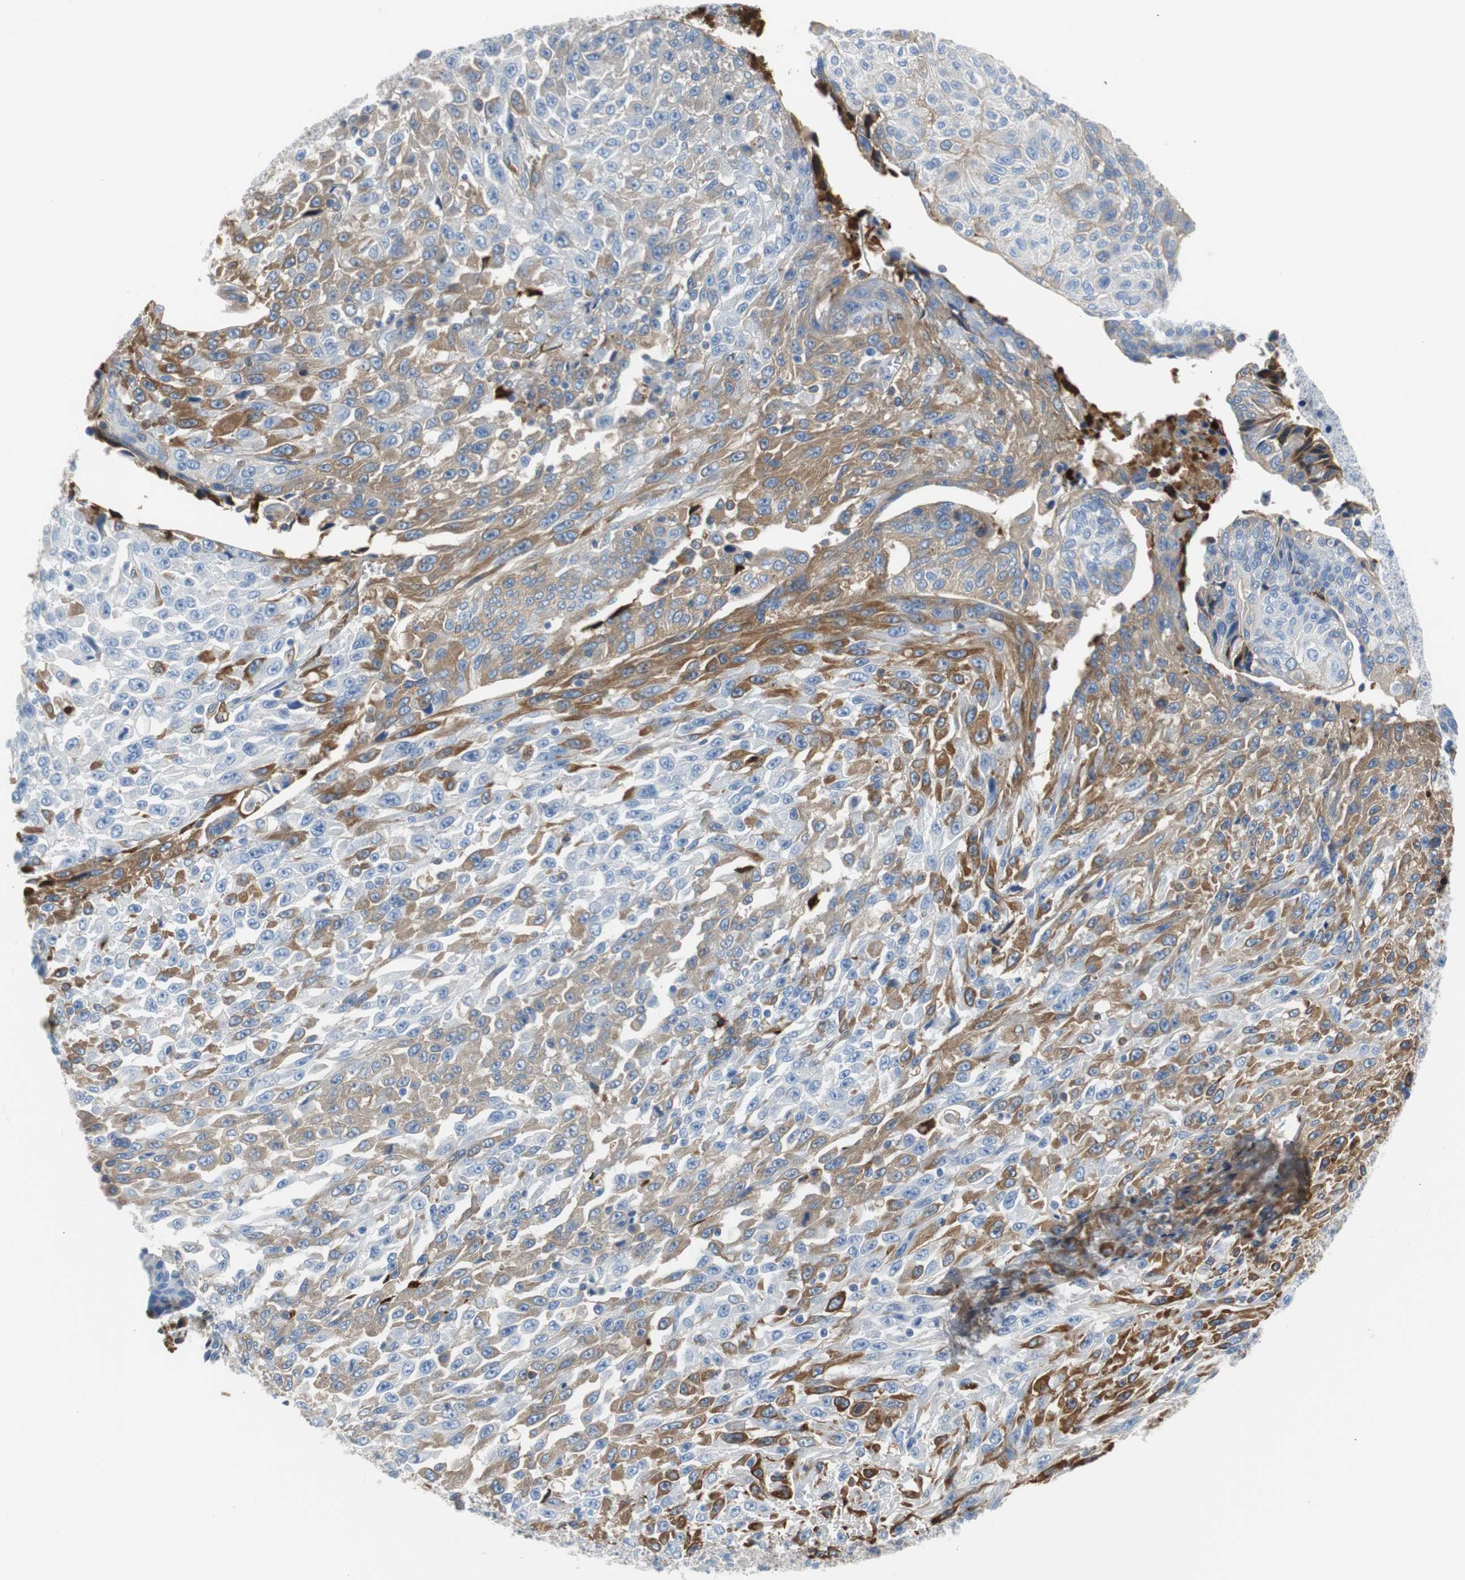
{"staining": {"intensity": "moderate", "quantity": "25%-75%", "location": "cytoplasmic/membranous"}, "tissue": "urothelial cancer", "cell_type": "Tumor cells", "image_type": "cancer", "snomed": [{"axis": "morphology", "description": "Urothelial carcinoma, High grade"}, {"axis": "topography", "description": "Urinary bladder"}], "caption": "Protein staining reveals moderate cytoplasmic/membranous expression in approximately 25%-75% of tumor cells in urothelial cancer.", "gene": "APCS", "patient": {"sex": "male", "age": 66}}